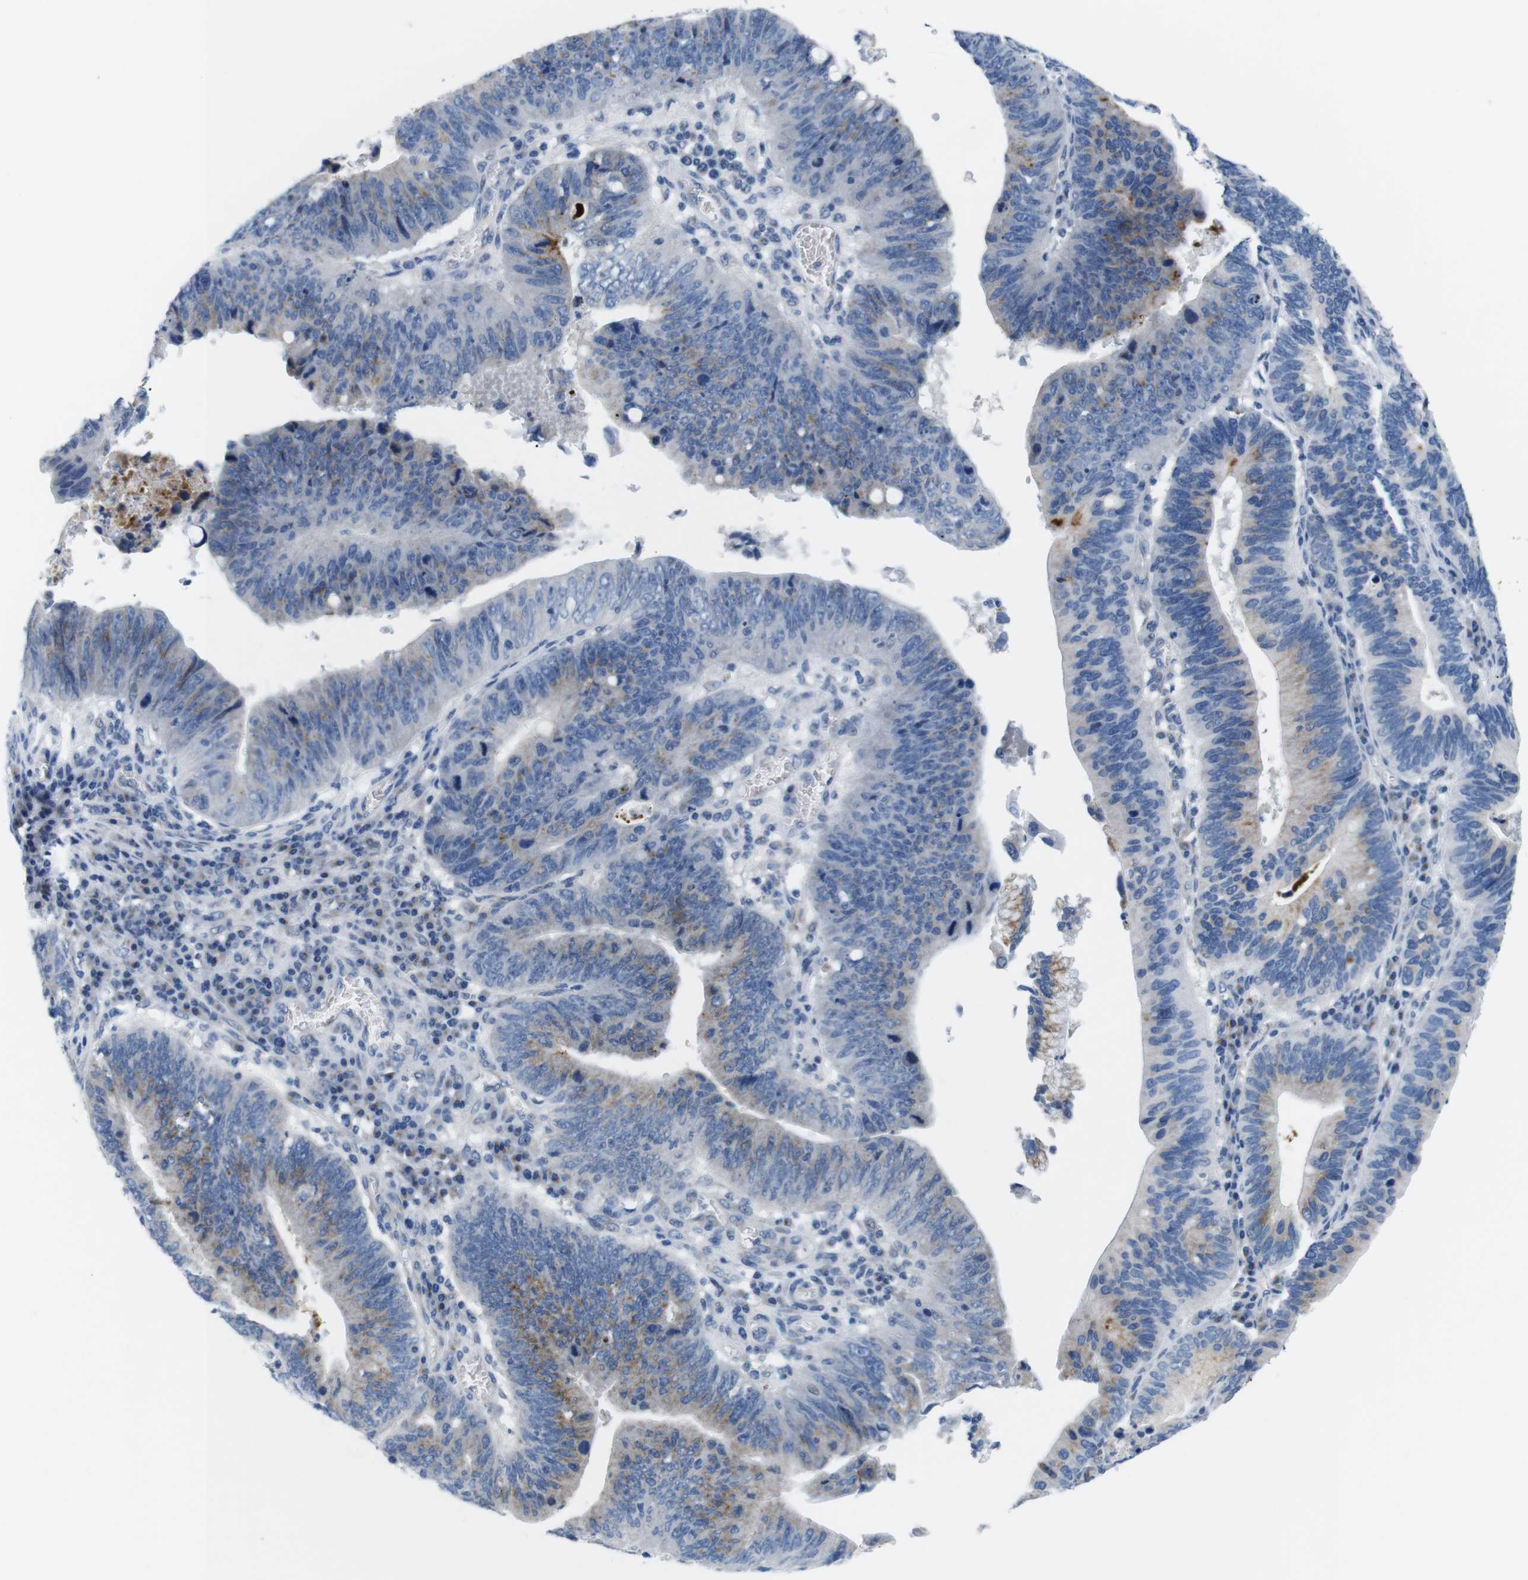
{"staining": {"intensity": "moderate", "quantity": "25%-75%", "location": "cytoplasmic/membranous"}, "tissue": "stomach cancer", "cell_type": "Tumor cells", "image_type": "cancer", "snomed": [{"axis": "morphology", "description": "Adenocarcinoma, NOS"}, {"axis": "topography", "description": "Stomach"}], "caption": "This histopathology image exhibits IHC staining of human stomach cancer, with medium moderate cytoplasmic/membranous staining in about 25%-75% of tumor cells.", "gene": "GOLGA2", "patient": {"sex": "male", "age": 59}}